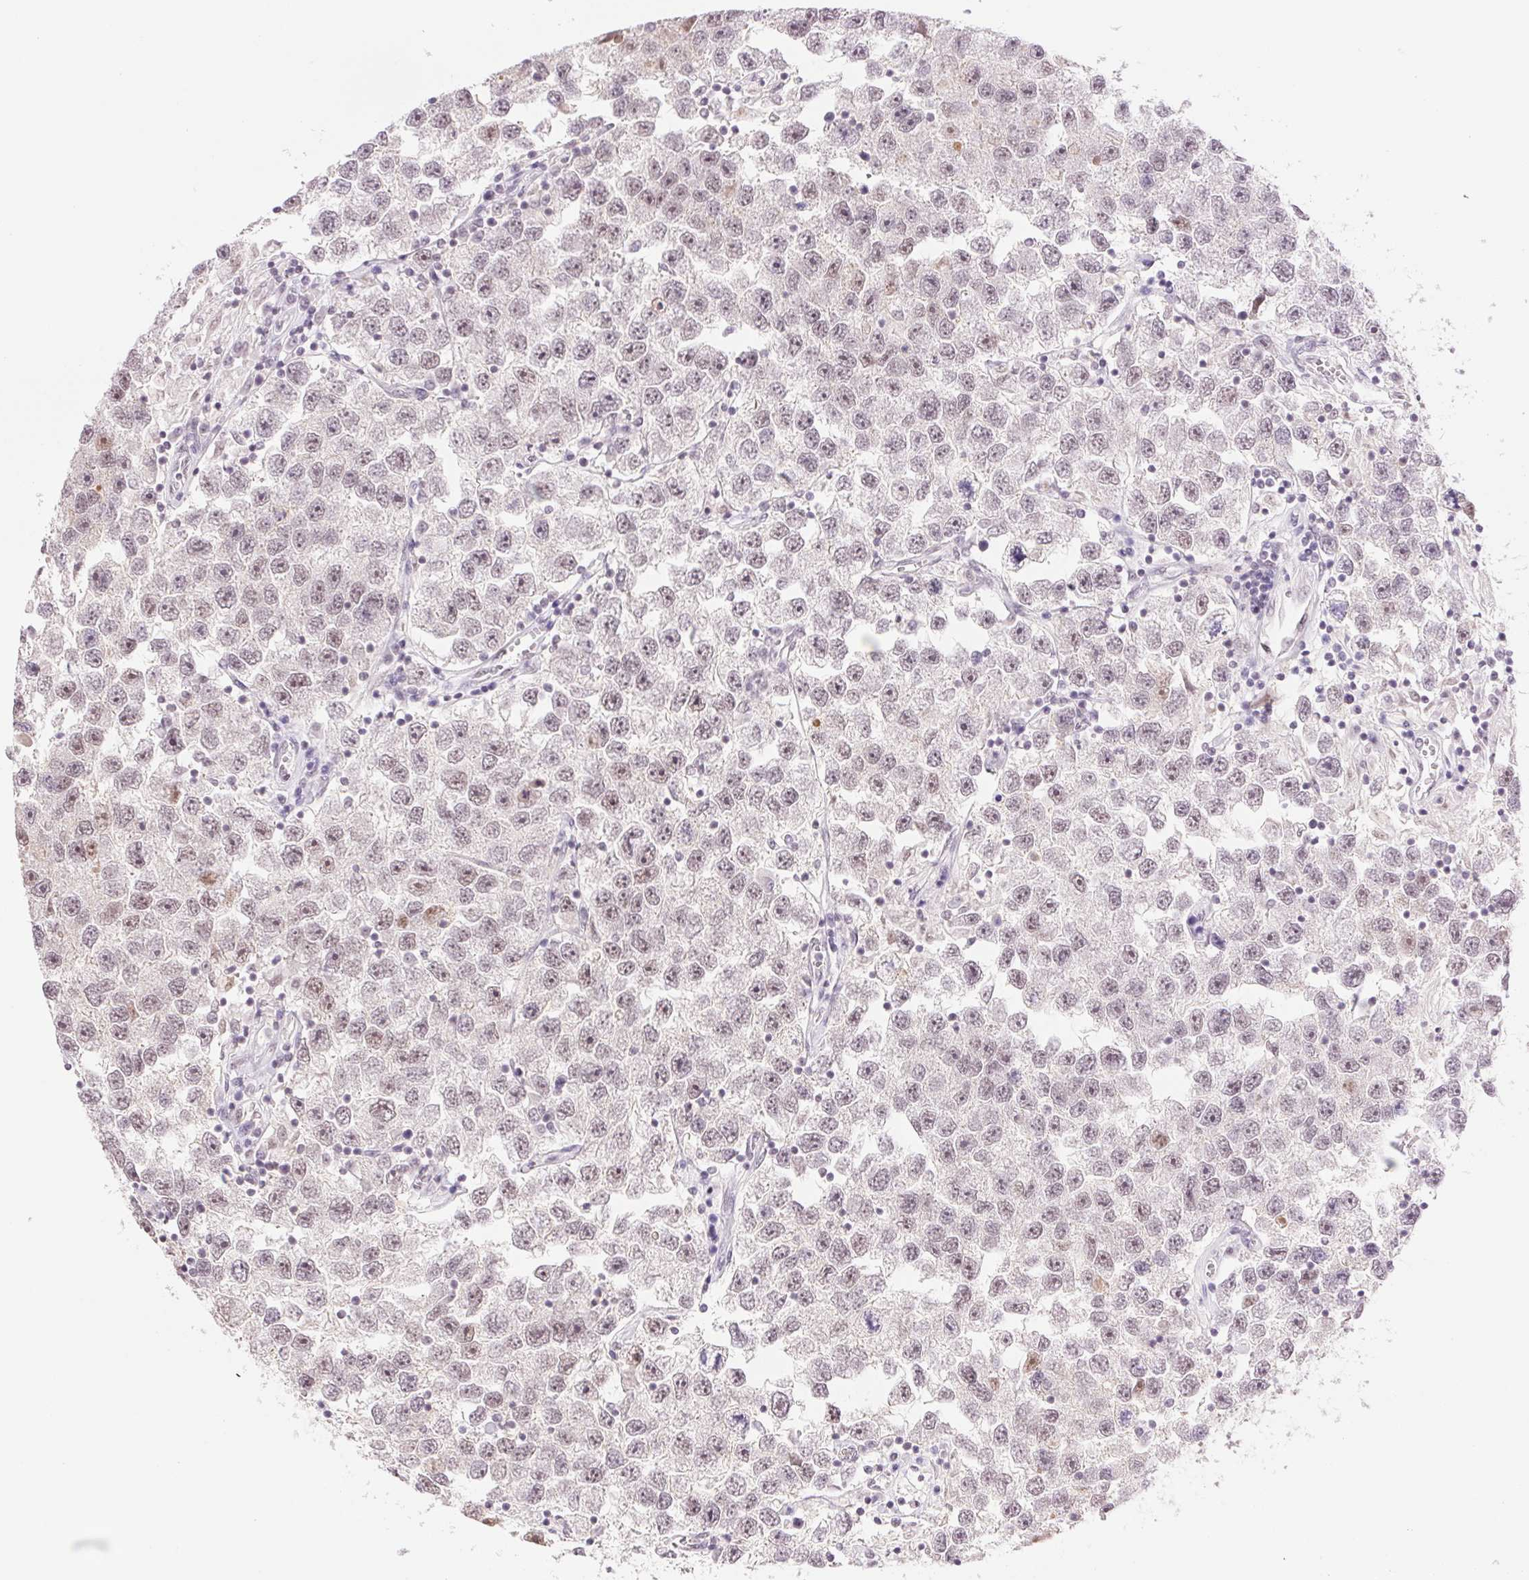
{"staining": {"intensity": "weak", "quantity": ">75%", "location": "nuclear"}, "tissue": "testis cancer", "cell_type": "Tumor cells", "image_type": "cancer", "snomed": [{"axis": "morphology", "description": "Seminoma, NOS"}, {"axis": "topography", "description": "Testis"}], "caption": "There is low levels of weak nuclear staining in tumor cells of testis cancer, as demonstrated by immunohistochemical staining (brown color).", "gene": "RPRD1B", "patient": {"sex": "male", "age": 26}}